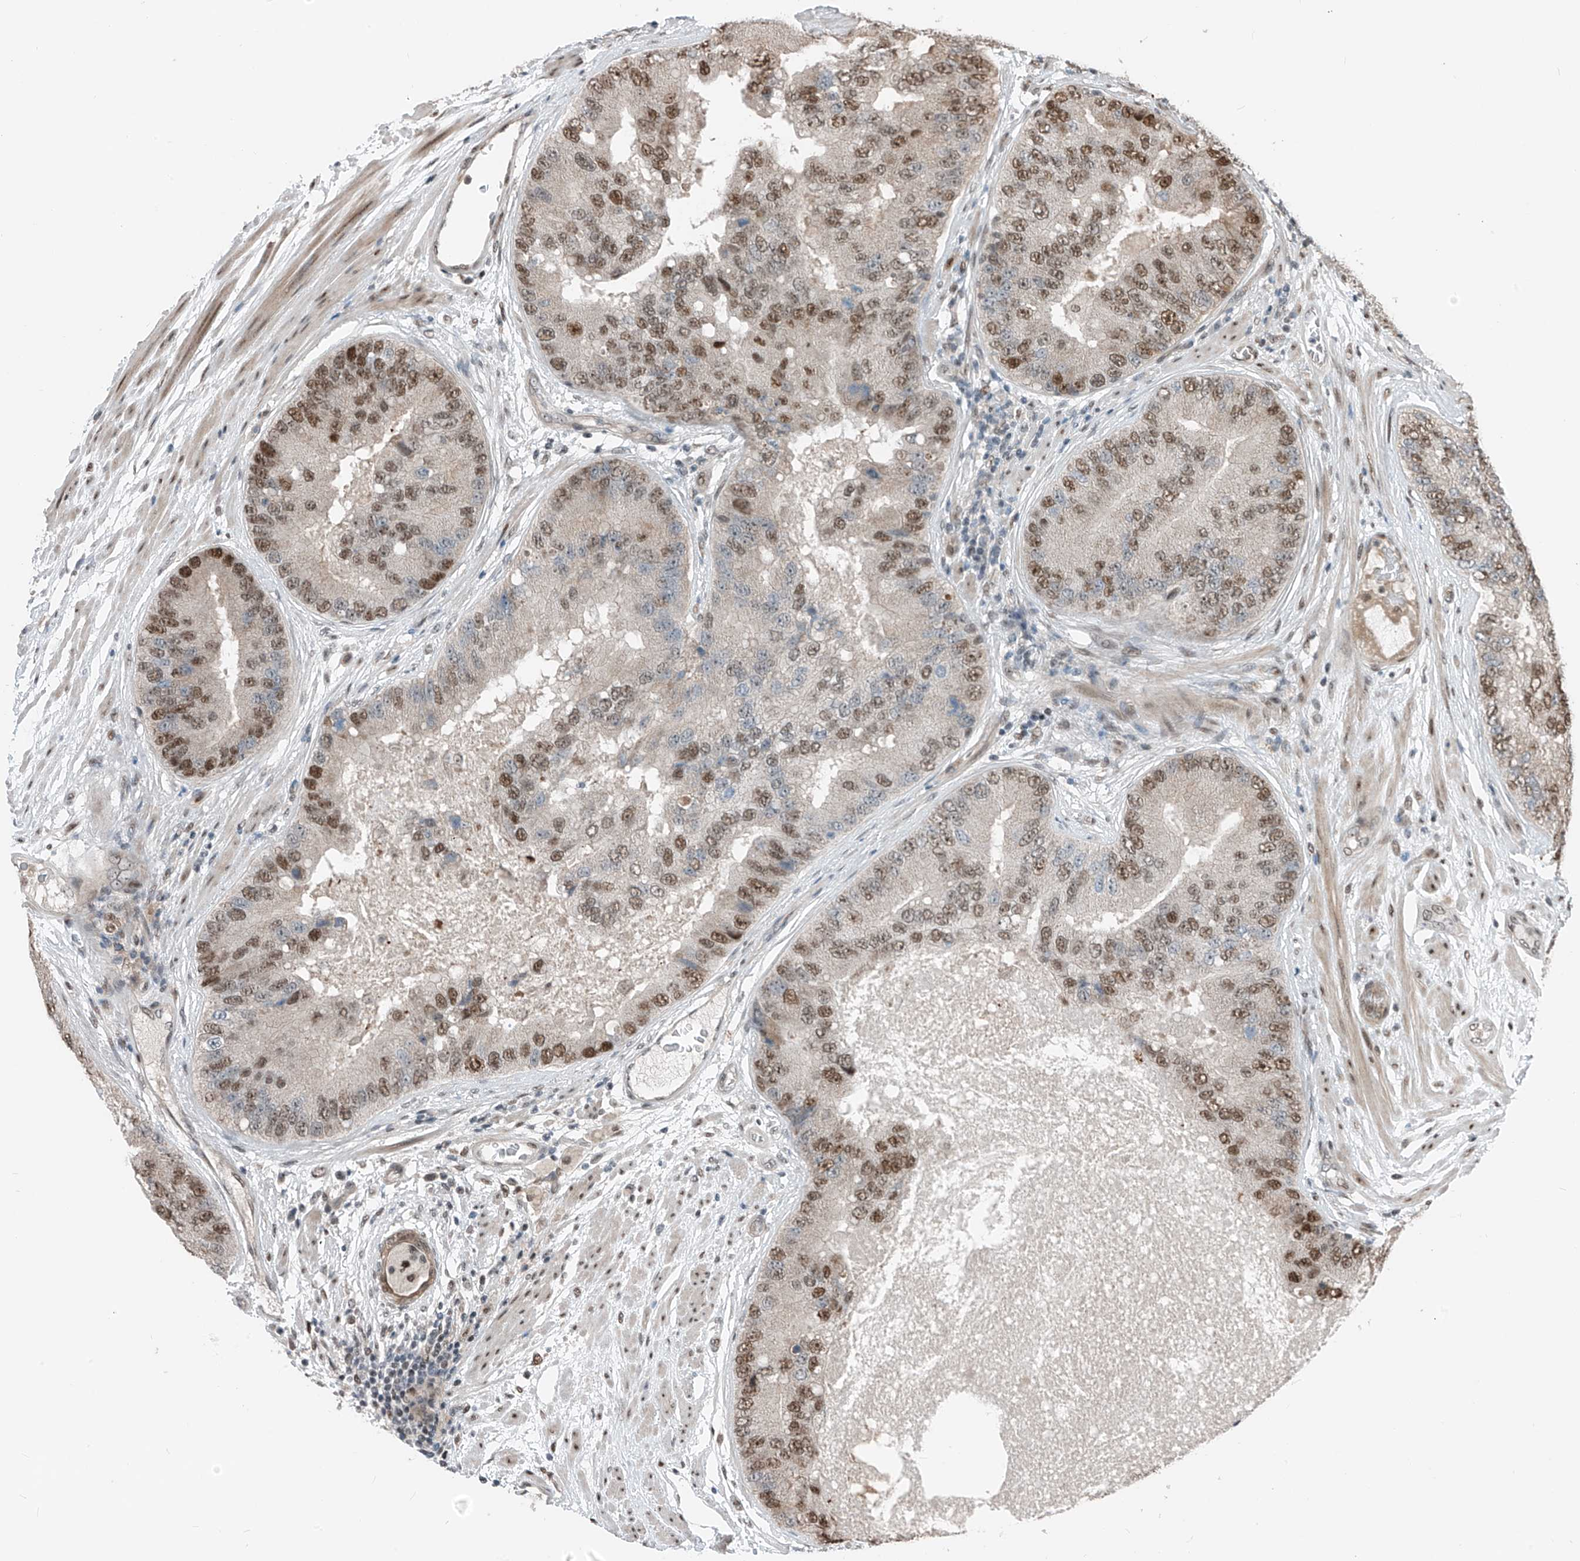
{"staining": {"intensity": "moderate", "quantity": ">75%", "location": "nuclear"}, "tissue": "prostate cancer", "cell_type": "Tumor cells", "image_type": "cancer", "snomed": [{"axis": "morphology", "description": "Adenocarcinoma, High grade"}, {"axis": "topography", "description": "Prostate"}], "caption": "Immunohistochemical staining of prostate cancer (adenocarcinoma (high-grade)) exhibits medium levels of moderate nuclear positivity in about >75% of tumor cells. (brown staining indicates protein expression, while blue staining denotes nuclei).", "gene": "RBP7", "patient": {"sex": "male", "age": 70}}